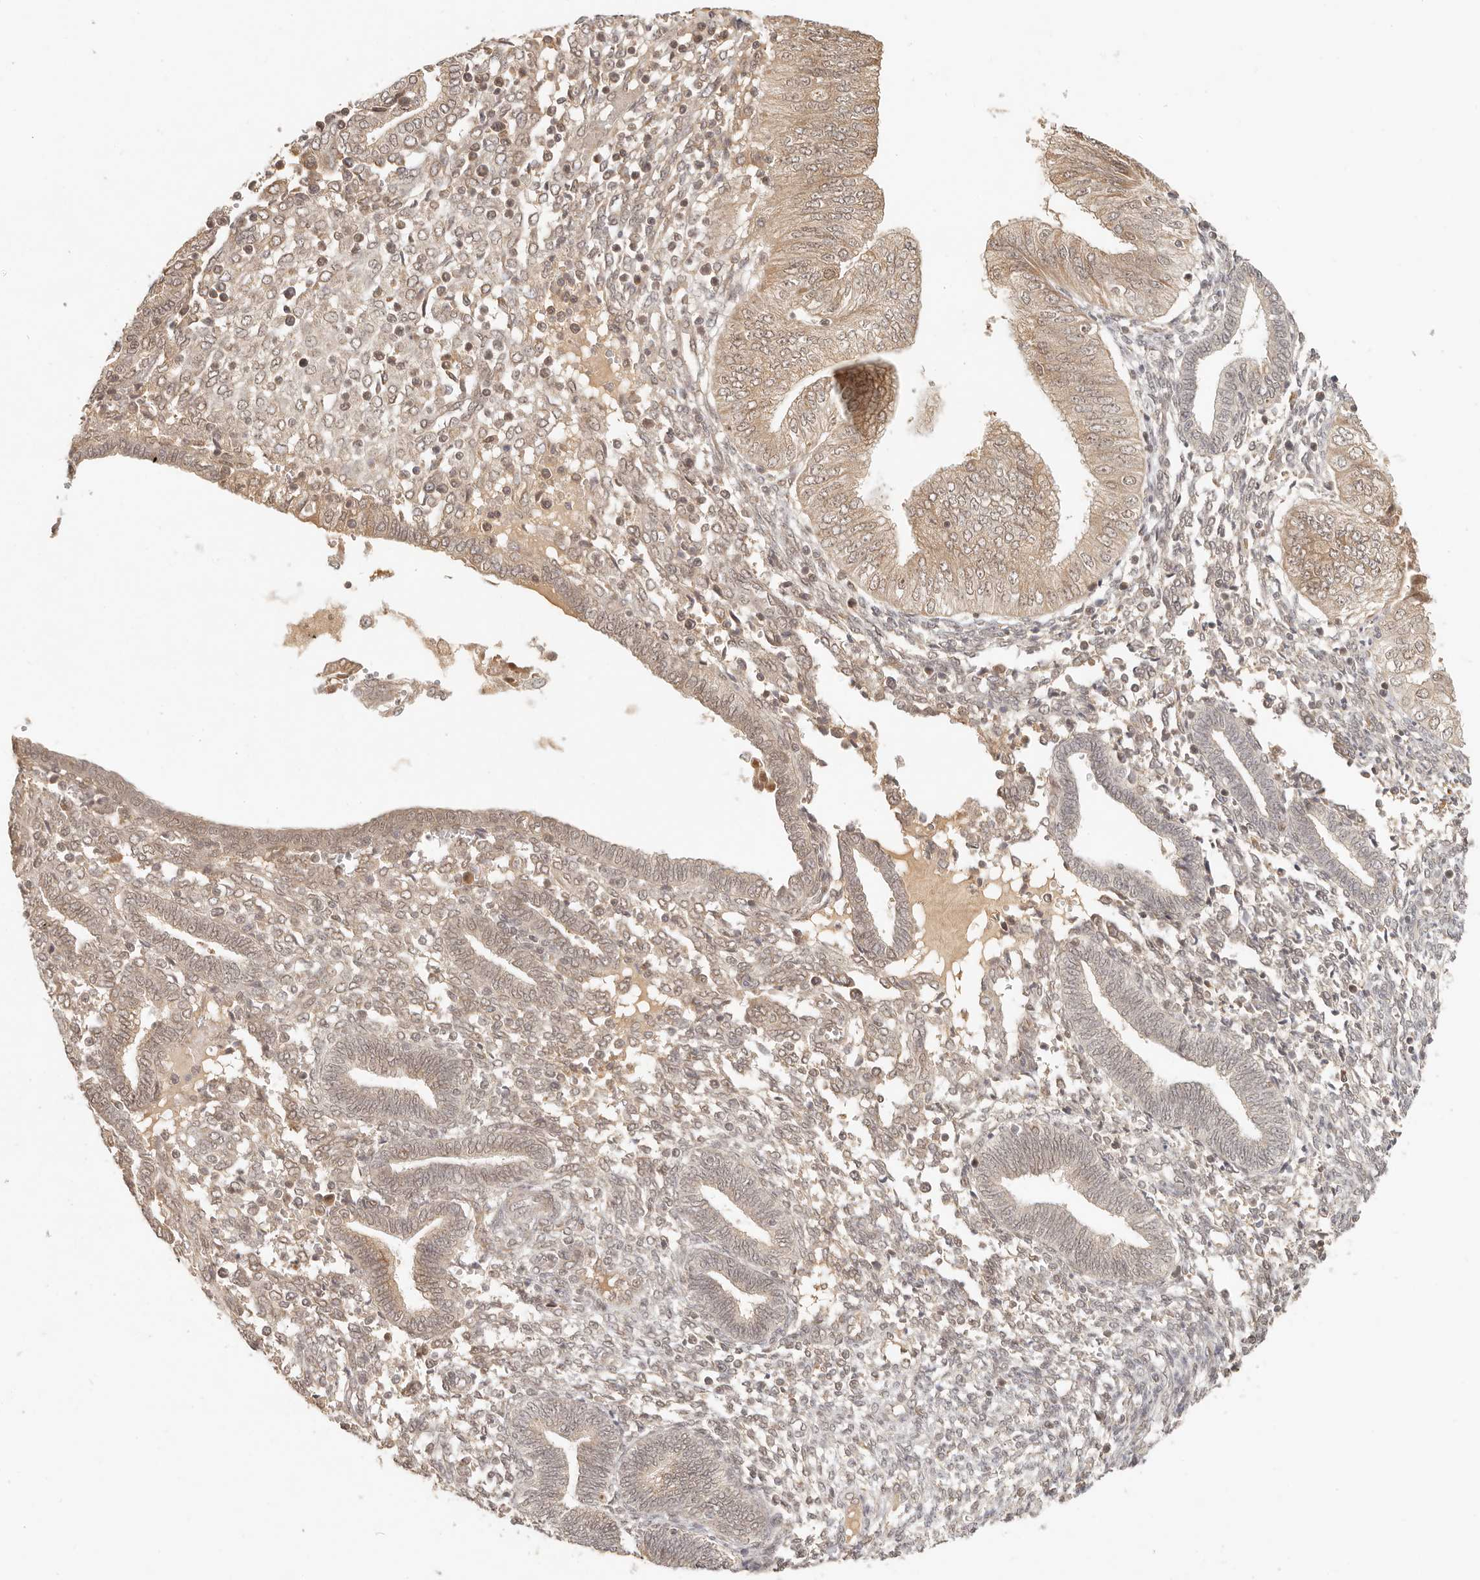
{"staining": {"intensity": "weak", "quantity": ">75%", "location": "cytoplasmic/membranous,nuclear"}, "tissue": "endometrial cancer", "cell_type": "Tumor cells", "image_type": "cancer", "snomed": [{"axis": "morphology", "description": "Normal tissue, NOS"}, {"axis": "morphology", "description": "Adenocarcinoma, NOS"}, {"axis": "topography", "description": "Endometrium"}], "caption": "There is low levels of weak cytoplasmic/membranous and nuclear expression in tumor cells of adenocarcinoma (endometrial), as demonstrated by immunohistochemical staining (brown color).", "gene": "INTS11", "patient": {"sex": "female", "age": 53}}